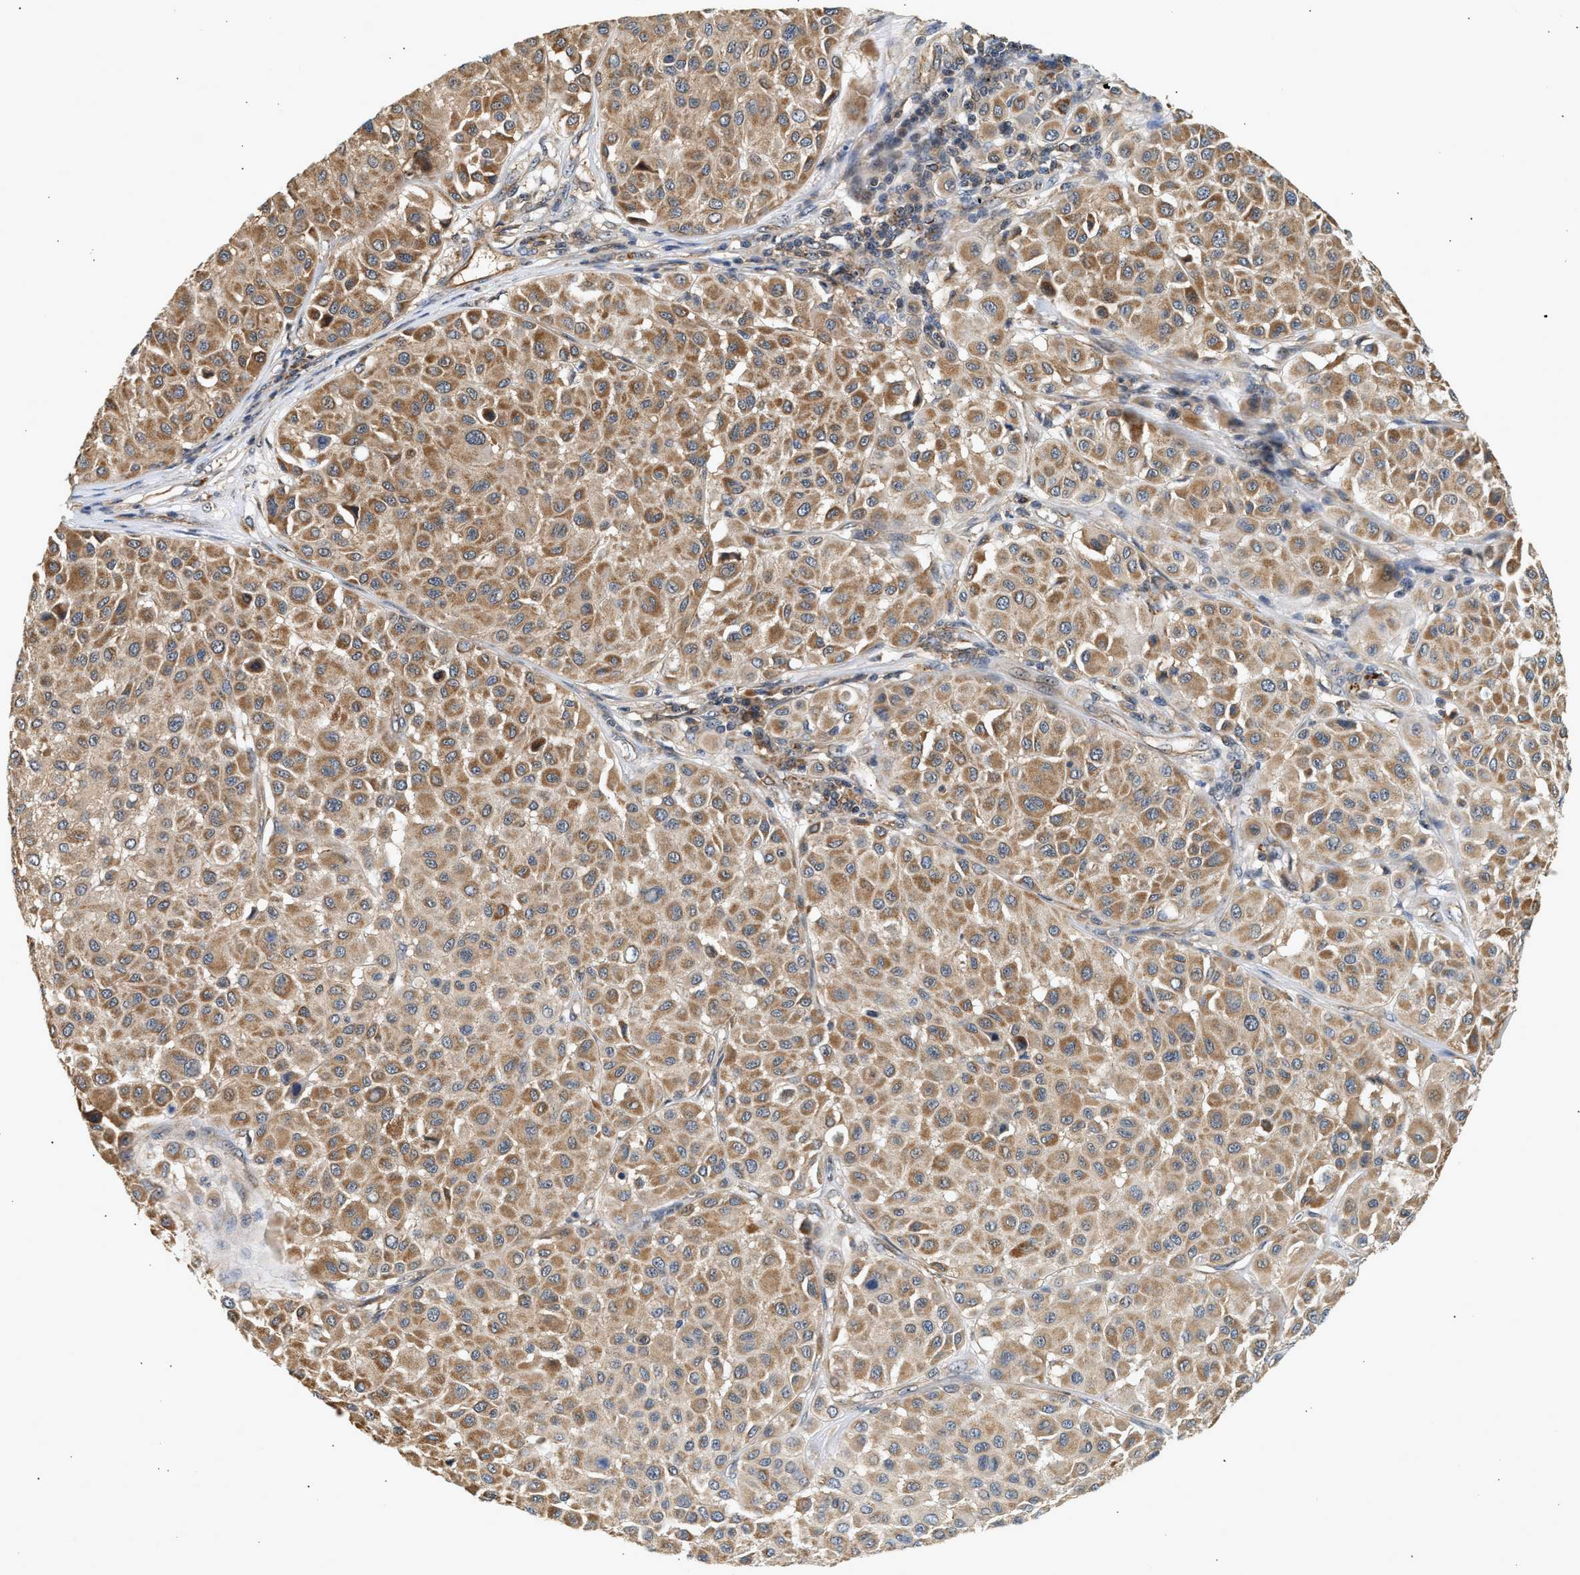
{"staining": {"intensity": "moderate", "quantity": ">75%", "location": "cytoplasmic/membranous"}, "tissue": "melanoma", "cell_type": "Tumor cells", "image_type": "cancer", "snomed": [{"axis": "morphology", "description": "Malignant melanoma, Metastatic site"}, {"axis": "topography", "description": "Soft tissue"}], "caption": "A brown stain labels moderate cytoplasmic/membranous expression of a protein in melanoma tumor cells. The staining was performed using DAB (3,3'-diaminobenzidine), with brown indicating positive protein expression. Nuclei are stained blue with hematoxylin.", "gene": "DUSP14", "patient": {"sex": "male", "age": 41}}